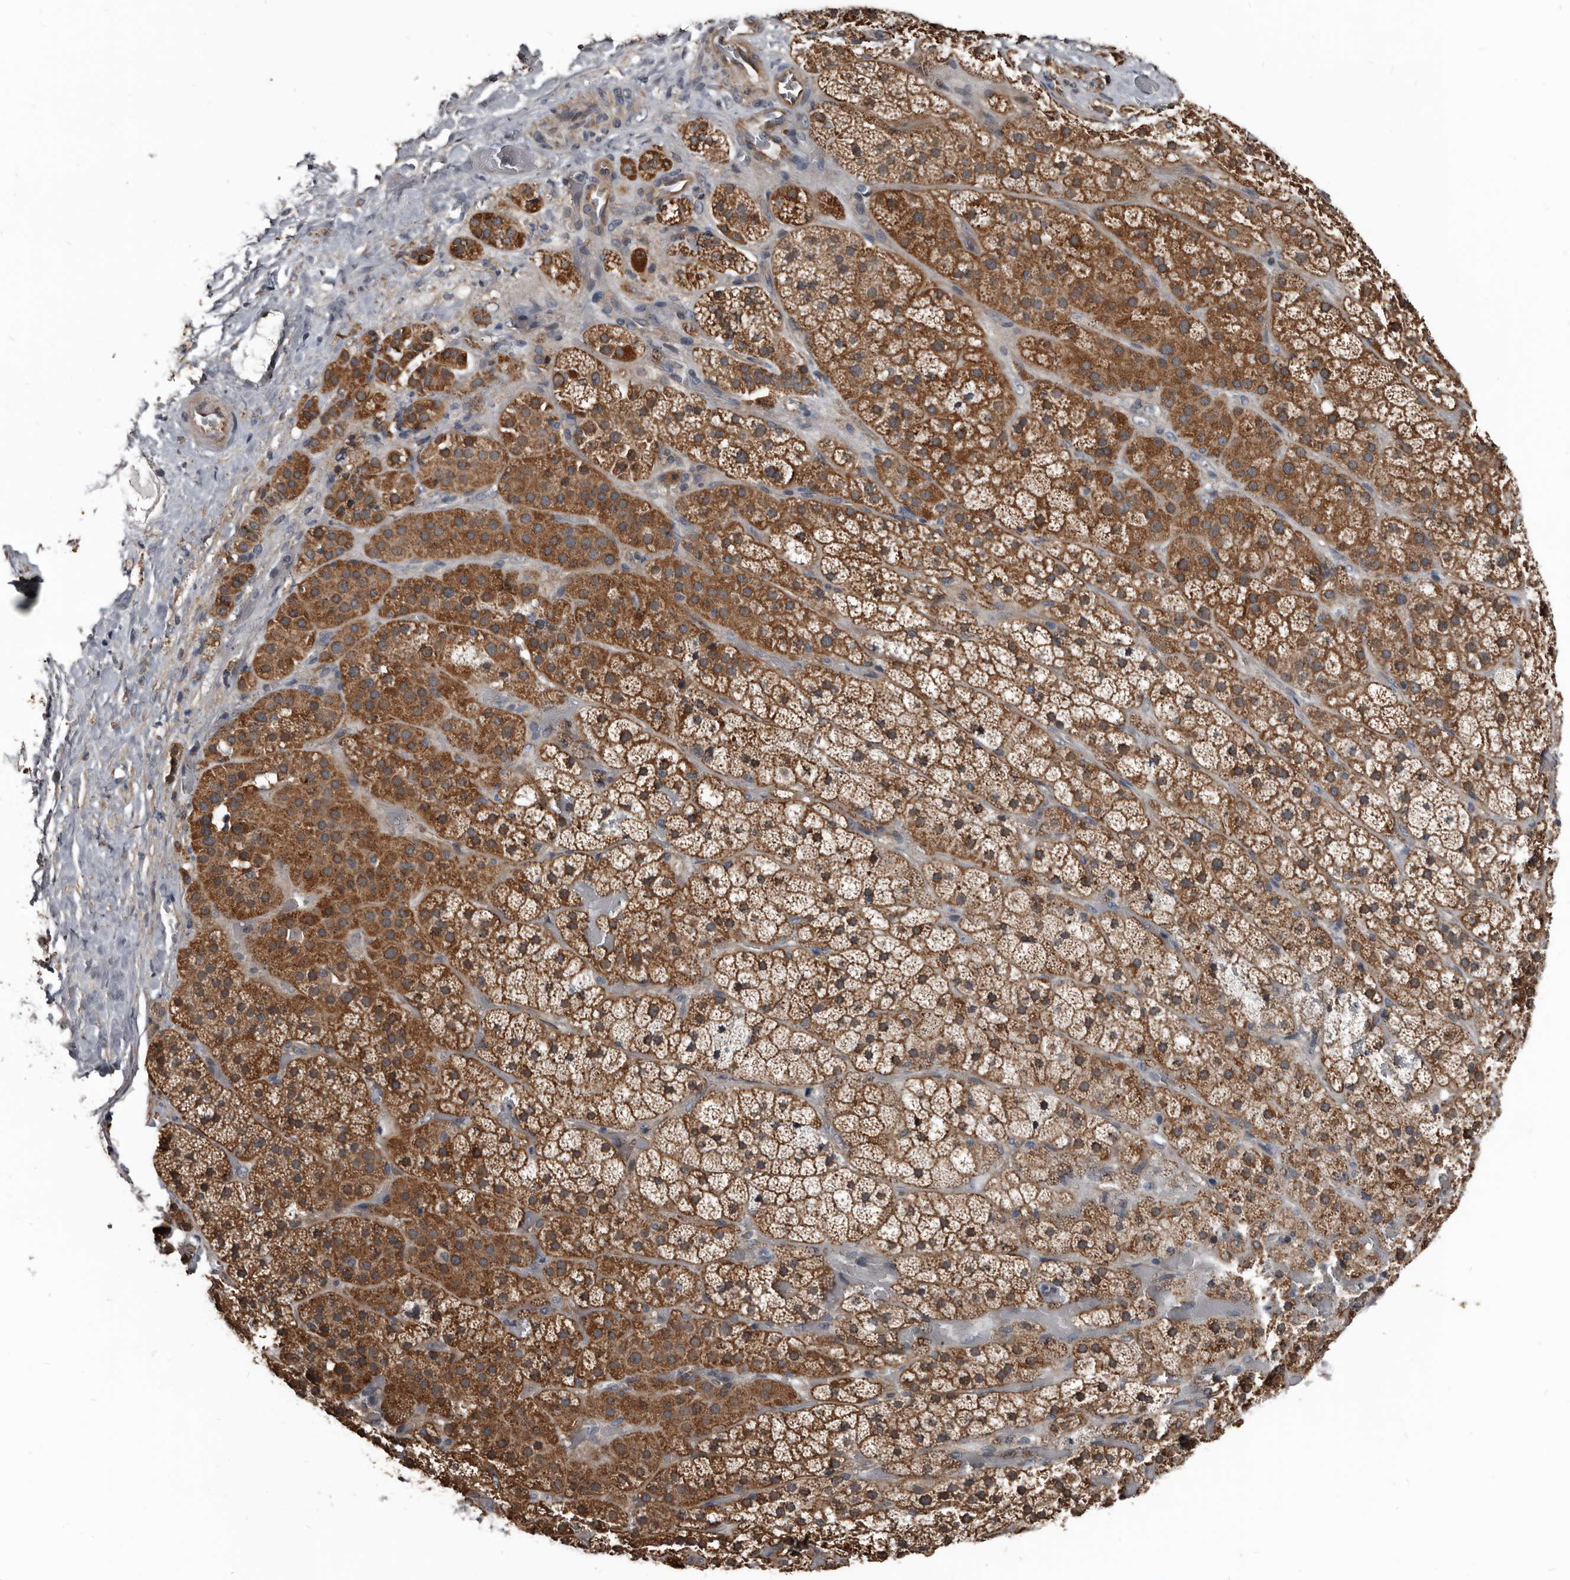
{"staining": {"intensity": "strong", "quantity": ">75%", "location": "cytoplasmic/membranous"}, "tissue": "adrenal gland", "cell_type": "Glandular cells", "image_type": "normal", "snomed": [{"axis": "morphology", "description": "Normal tissue, NOS"}, {"axis": "topography", "description": "Adrenal gland"}], "caption": "Strong cytoplasmic/membranous protein staining is identified in about >75% of glandular cells in adrenal gland. The staining was performed using DAB (3,3'-diaminobenzidine), with brown indicating positive protein expression. Nuclei are stained blue with hematoxylin.", "gene": "DHPS", "patient": {"sex": "male", "age": 57}}